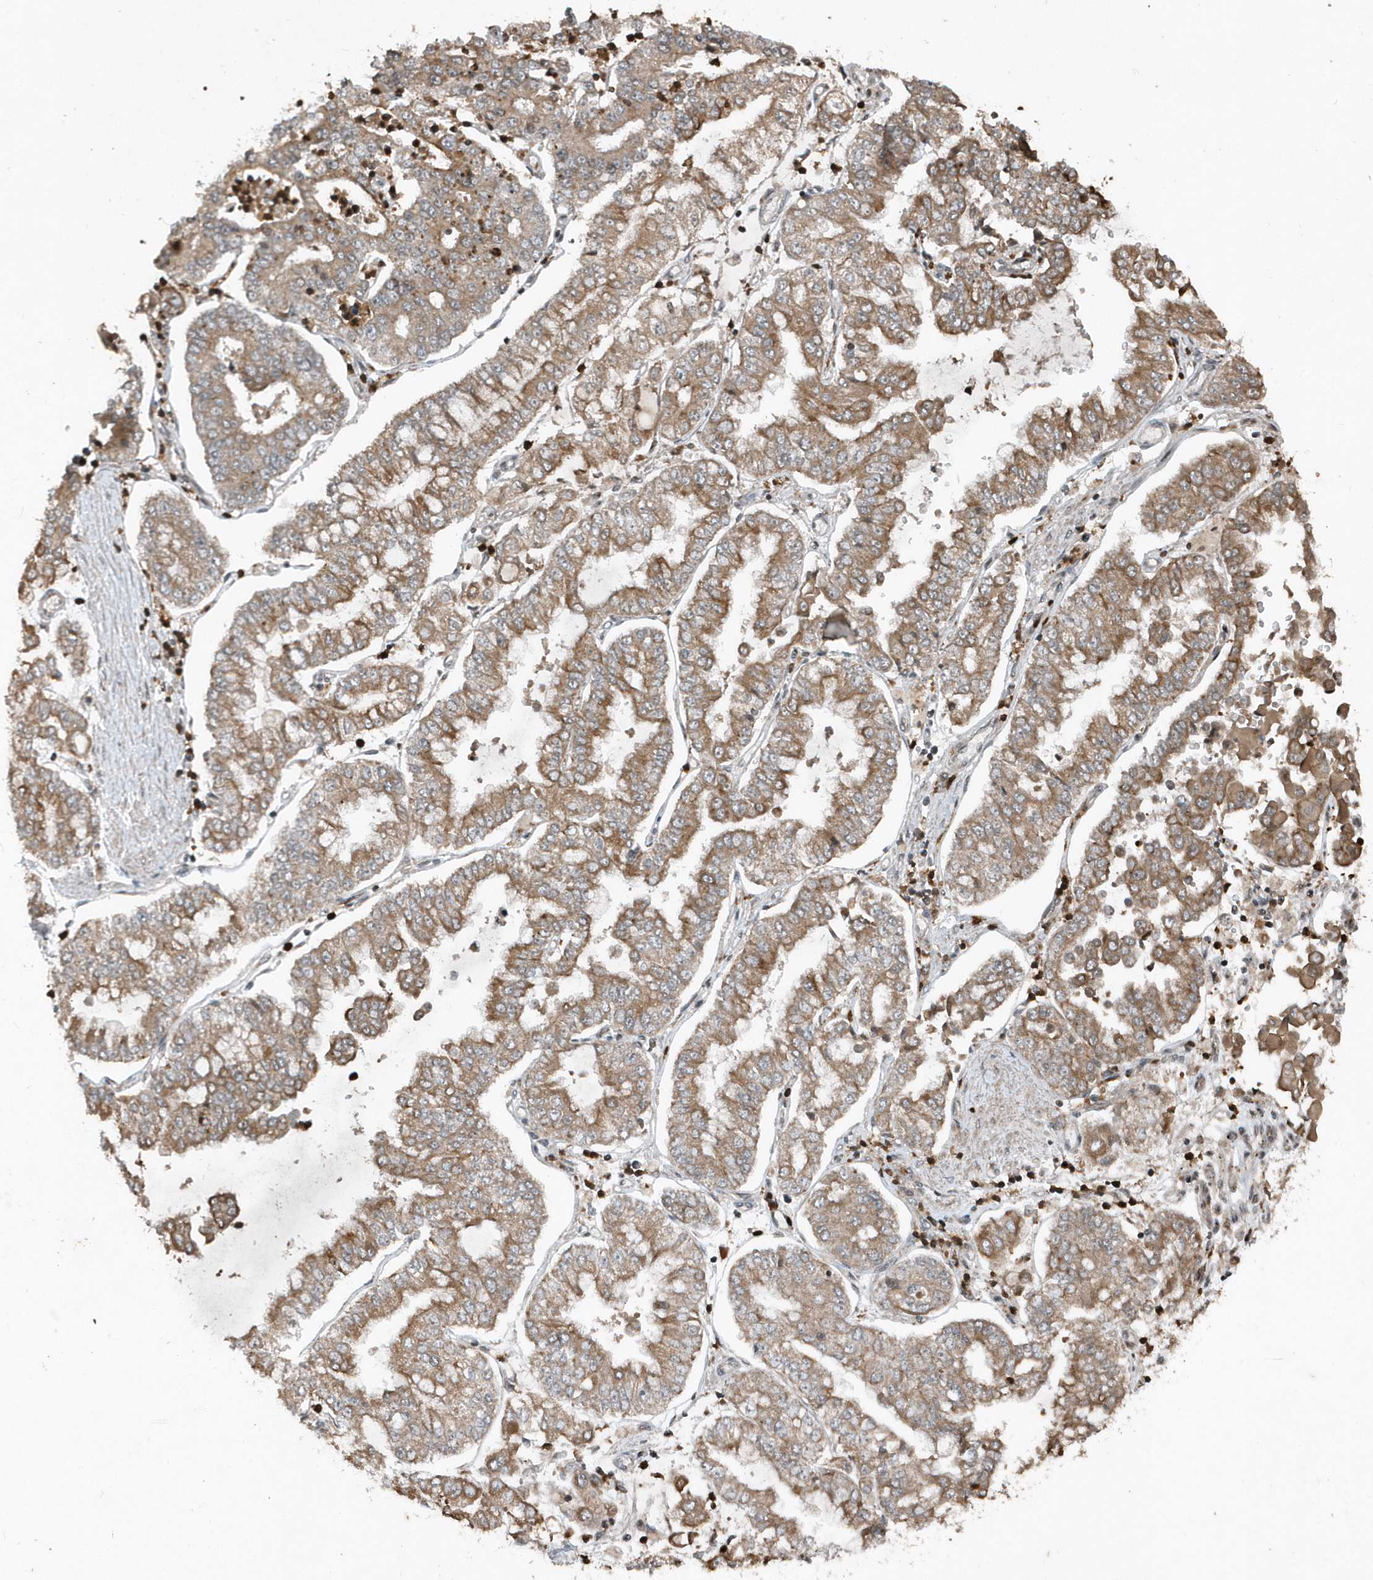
{"staining": {"intensity": "moderate", "quantity": ">75%", "location": "cytoplasmic/membranous"}, "tissue": "stomach cancer", "cell_type": "Tumor cells", "image_type": "cancer", "snomed": [{"axis": "morphology", "description": "Adenocarcinoma, NOS"}, {"axis": "topography", "description": "Stomach"}], "caption": "Stomach adenocarcinoma stained with DAB IHC demonstrates medium levels of moderate cytoplasmic/membranous positivity in about >75% of tumor cells.", "gene": "EIF2B1", "patient": {"sex": "male", "age": 76}}